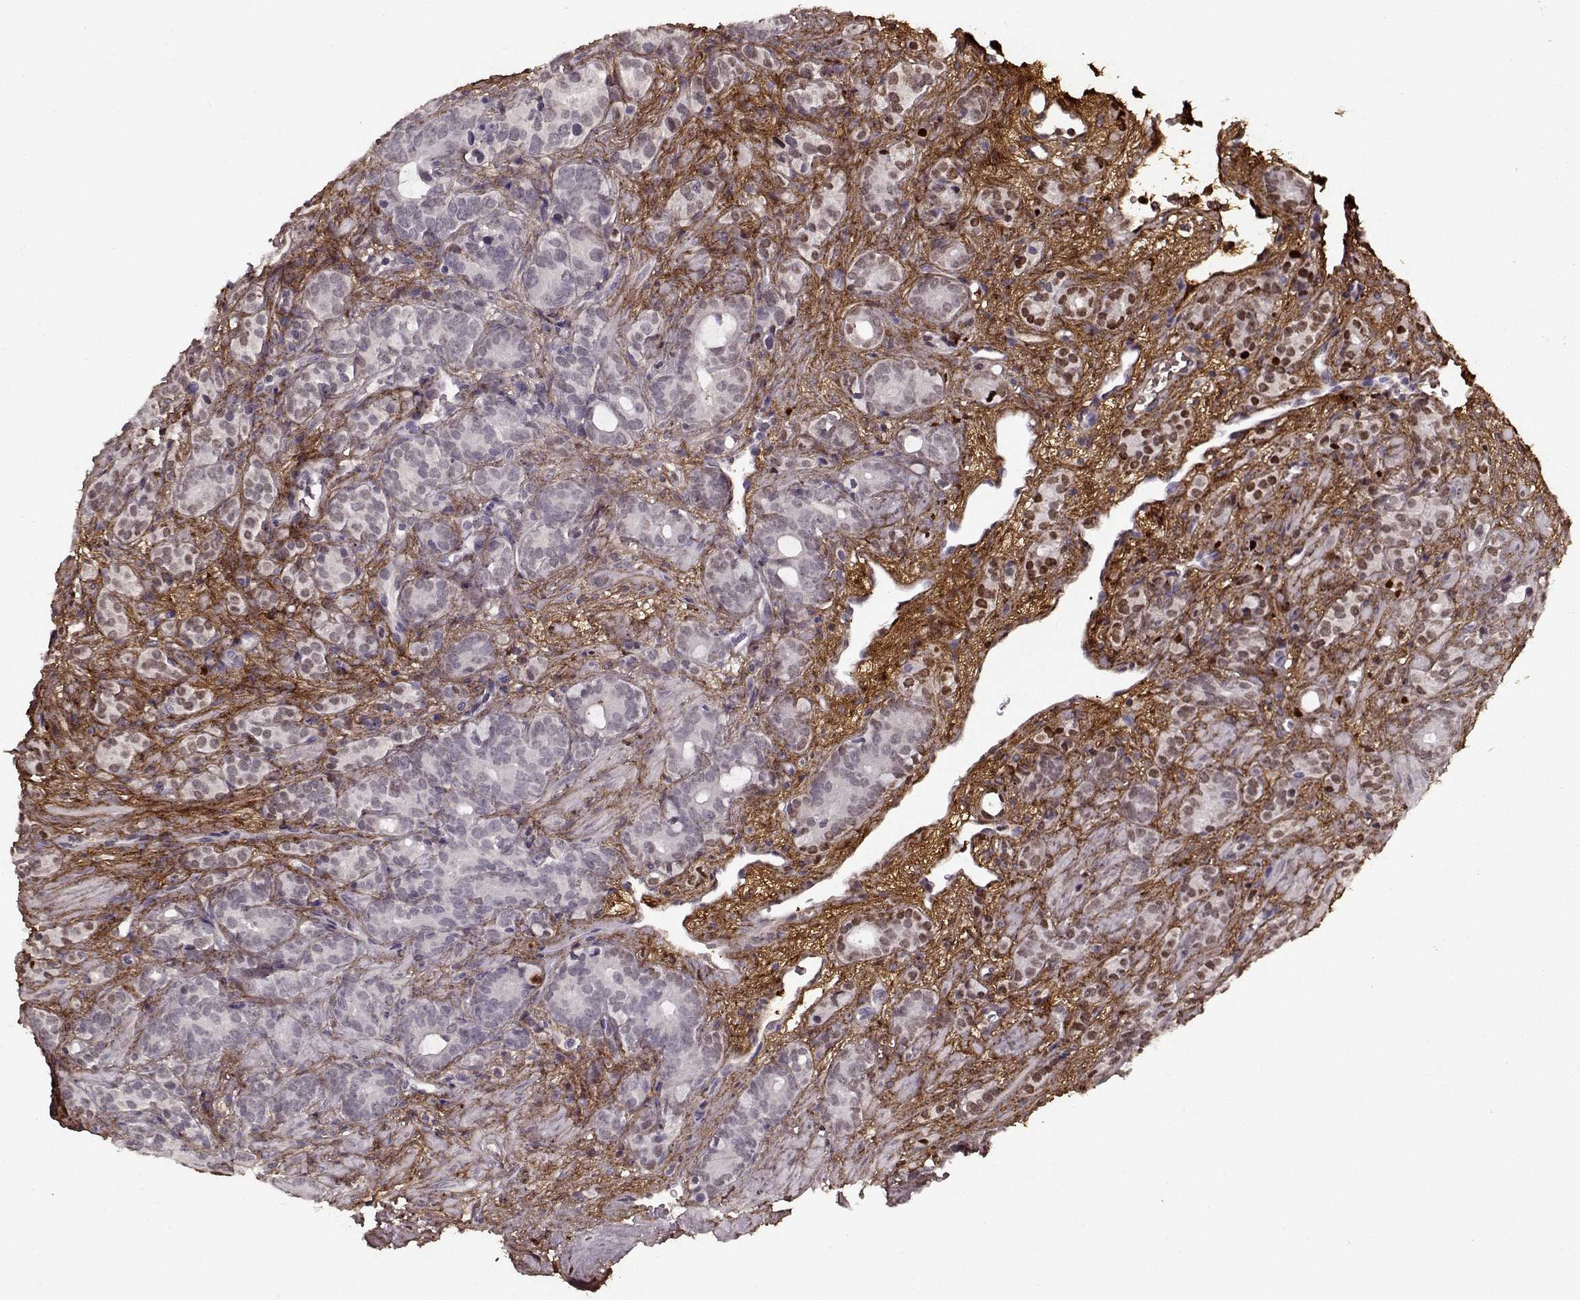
{"staining": {"intensity": "moderate", "quantity": "<25%", "location": "nuclear"}, "tissue": "prostate cancer", "cell_type": "Tumor cells", "image_type": "cancer", "snomed": [{"axis": "morphology", "description": "Adenocarcinoma, High grade"}, {"axis": "topography", "description": "Prostate"}], "caption": "About <25% of tumor cells in prostate cancer display moderate nuclear protein positivity as visualized by brown immunohistochemical staining.", "gene": "LUM", "patient": {"sex": "male", "age": 84}}